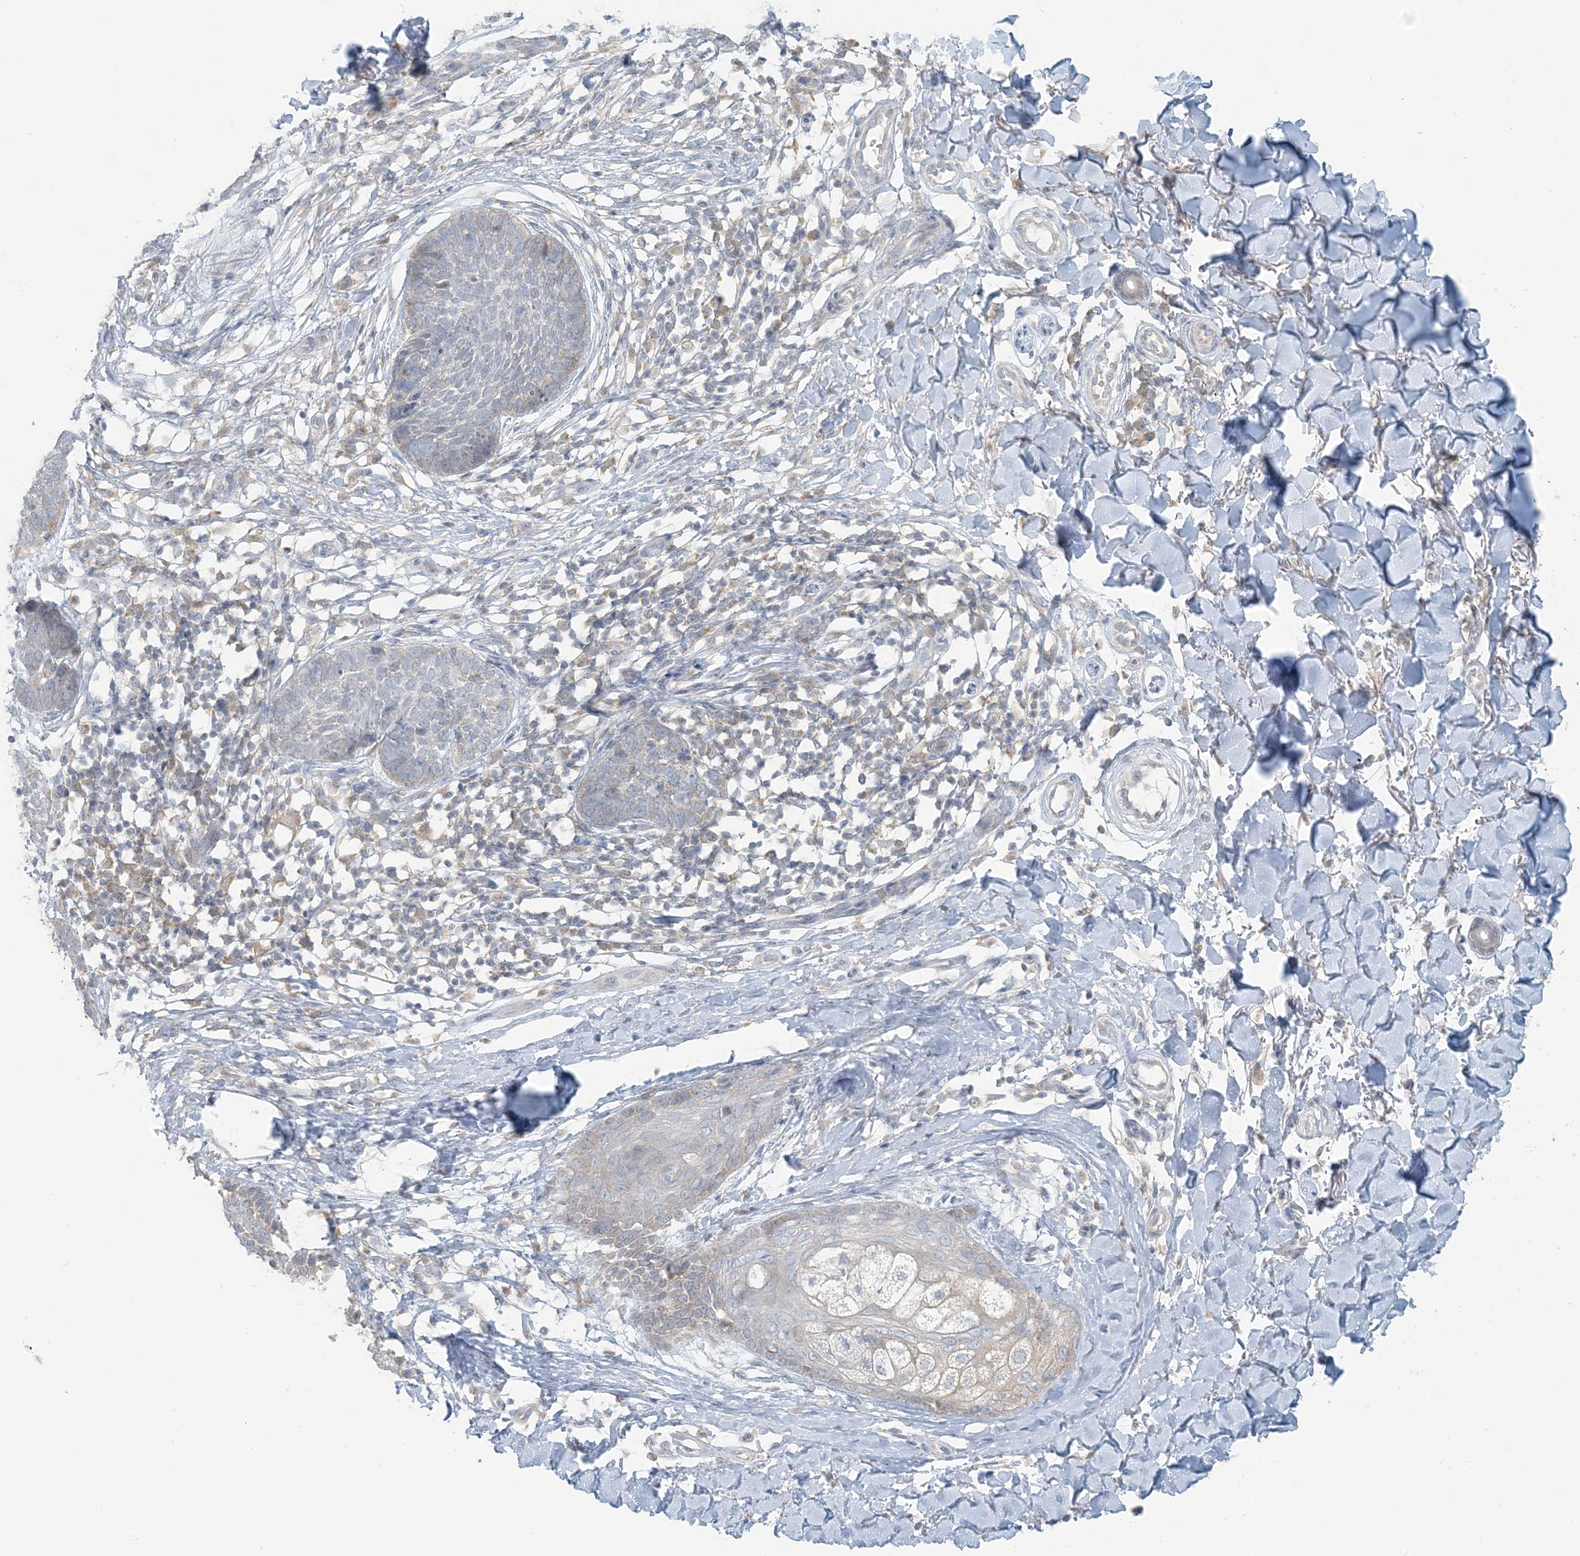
{"staining": {"intensity": "negative", "quantity": "none", "location": "none"}, "tissue": "skin cancer", "cell_type": "Tumor cells", "image_type": "cancer", "snomed": [{"axis": "morphology", "description": "Basal cell carcinoma"}, {"axis": "topography", "description": "Skin"}], "caption": "DAB immunohistochemical staining of human skin basal cell carcinoma shows no significant positivity in tumor cells. Nuclei are stained in blue.", "gene": "EEFSEC", "patient": {"sex": "female", "age": 64}}